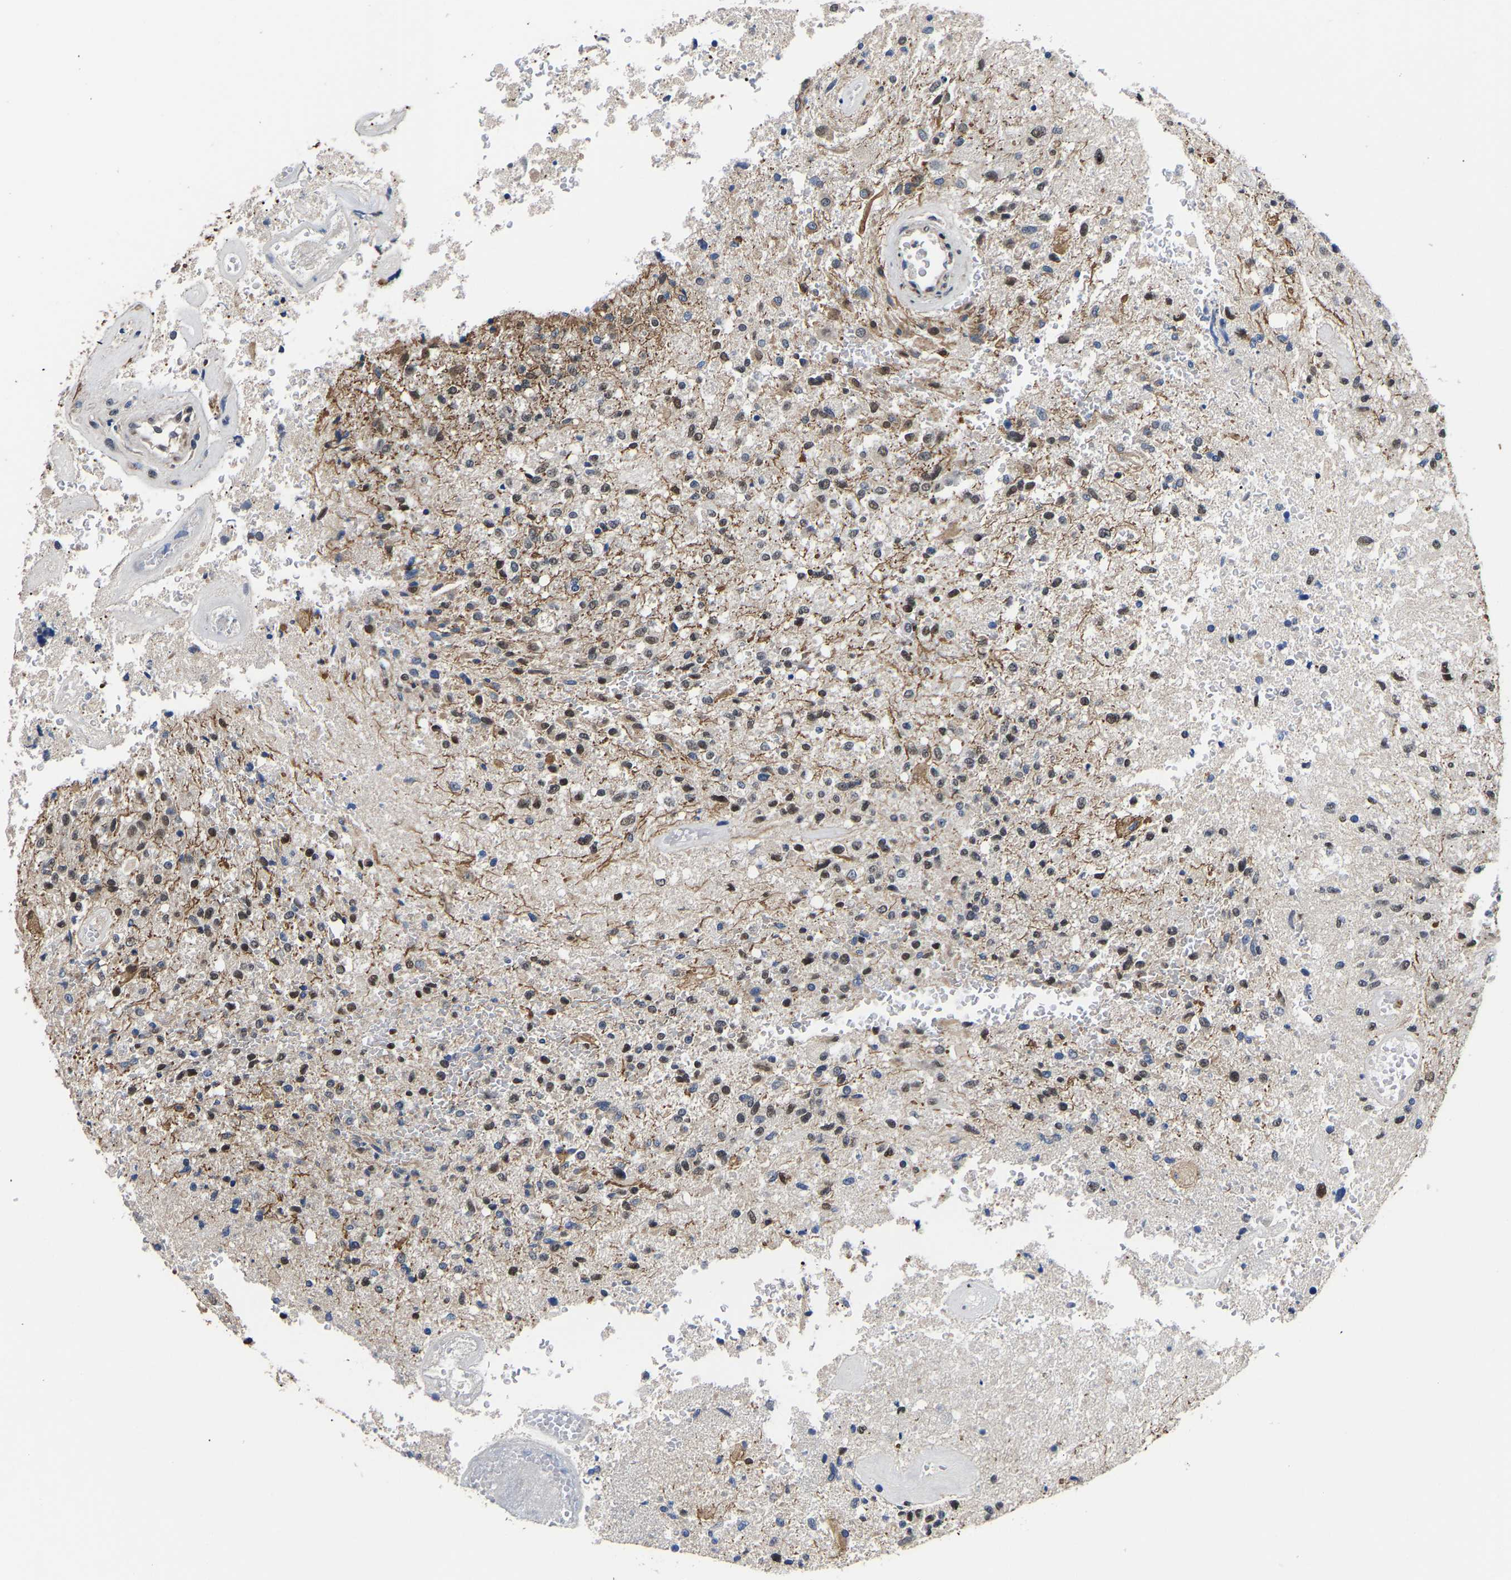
{"staining": {"intensity": "weak", "quantity": "25%-75%", "location": "nuclear"}, "tissue": "glioma", "cell_type": "Tumor cells", "image_type": "cancer", "snomed": [{"axis": "morphology", "description": "Normal tissue, NOS"}, {"axis": "morphology", "description": "Glioma, malignant, High grade"}, {"axis": "topography", "description": "Cerebral cortex"}], "caption": "An IHC photomicrograph of tumor tissue is shown. Protein staining in brown shows weak nuclear positivity in malignant high-grade glioma within tumor cells.", "gene": "METTL16", "patient": {"sex": "male", "age": 77}}